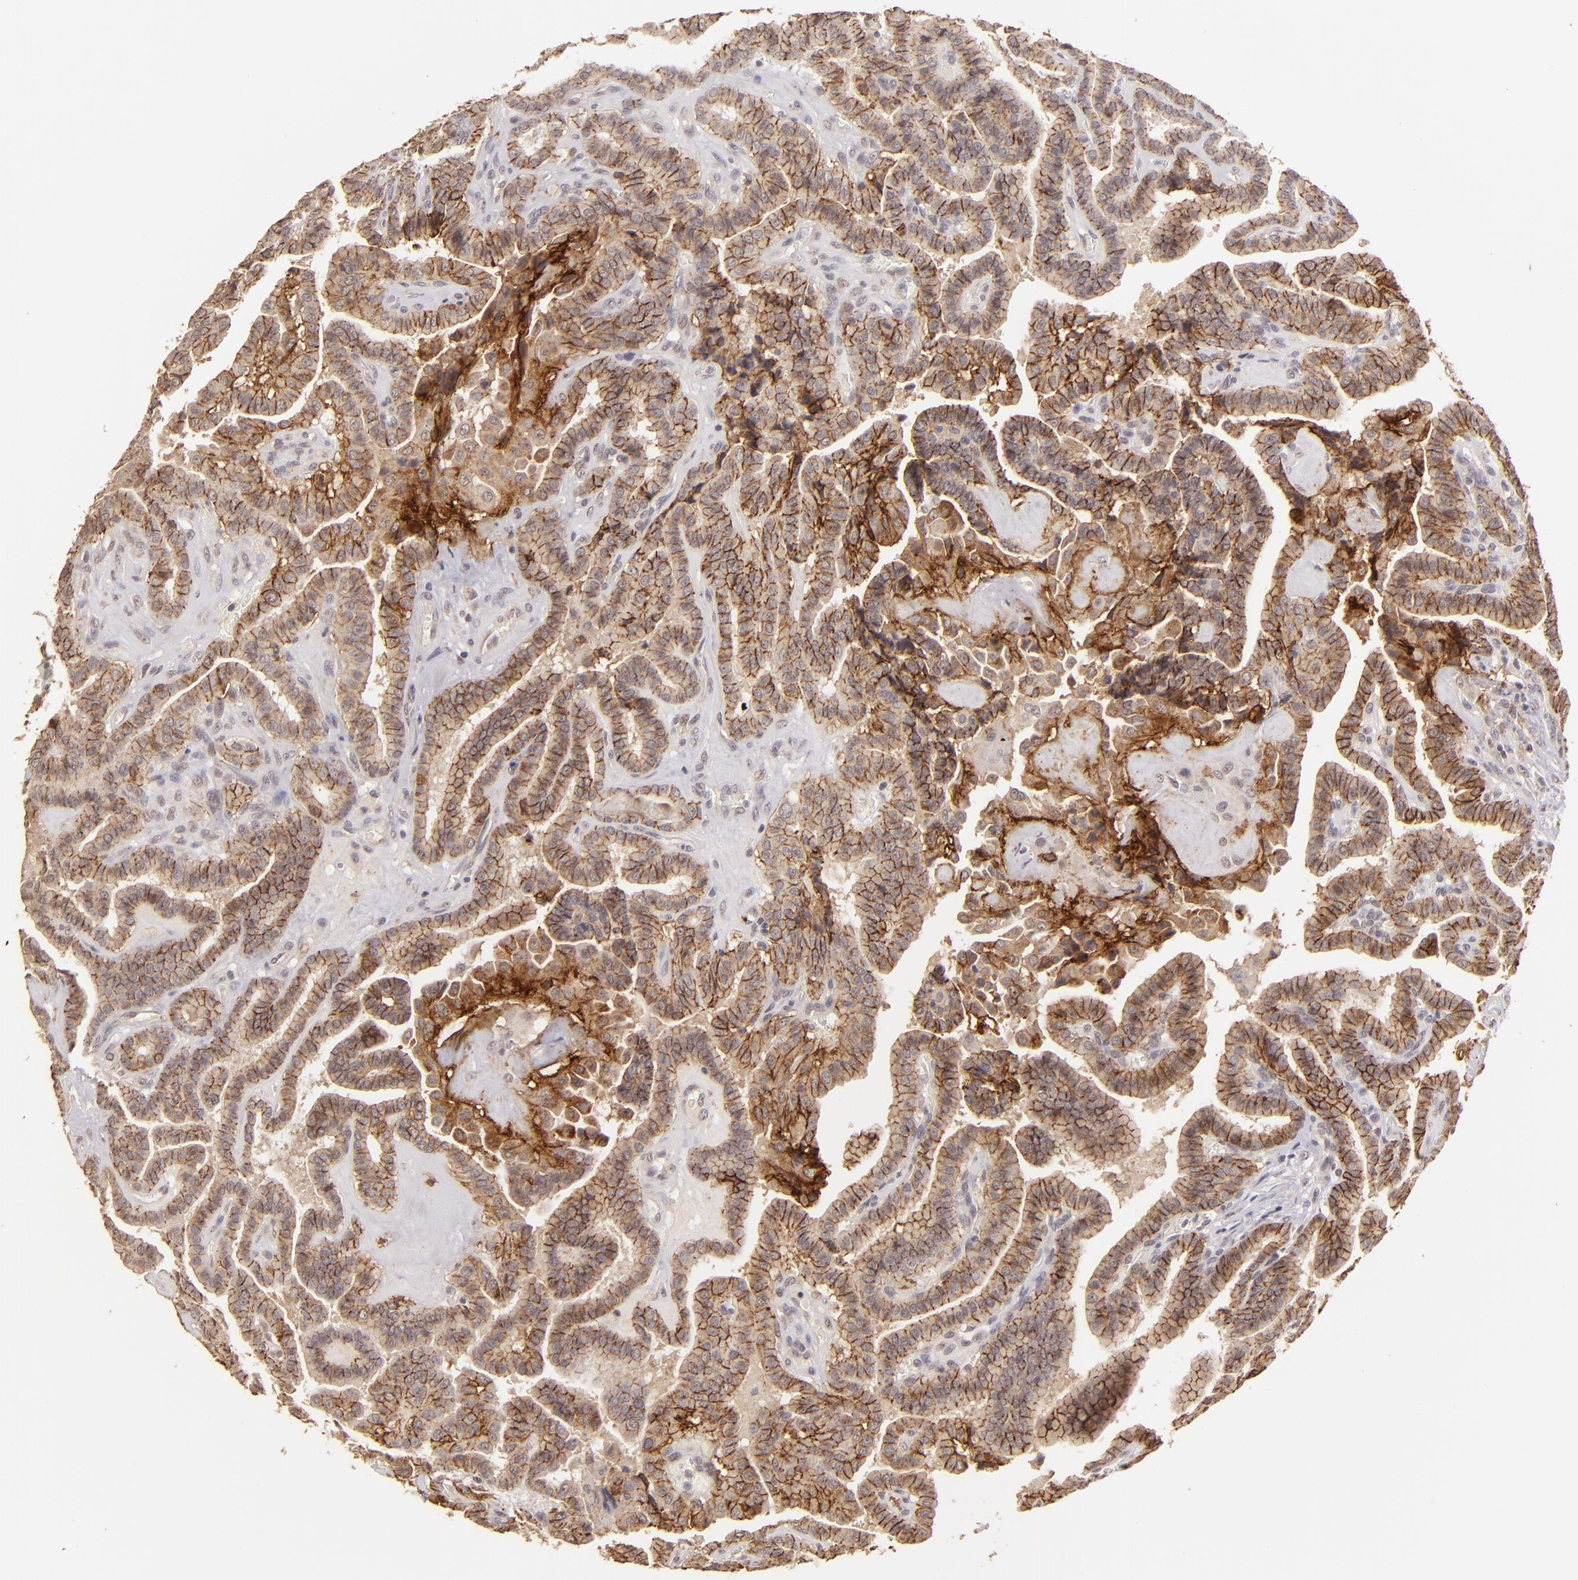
{"staining": {"intensity": "moderate", "quantity": ">75%", "location": "cytoplasmic/membranous"}, "tissue": "thyroid cancer", "cell_type": "Tumor cells", "image_type": "cancer", "snomed": [{"axis": "morphology", "description": "Papillary adenocarcinoma, NOS"}, {"axis": "topography", "description": "Thyroid gland"}], "caption": "Thyroid papillary adenocarcinoma was stained to show a protein in brown. There is medium levels of moderate cytoplasmic/membranous positivity in about >75% of tumor cells.", "gene": "CLDN1", "patient": {"sex": "male", "age": 87}}